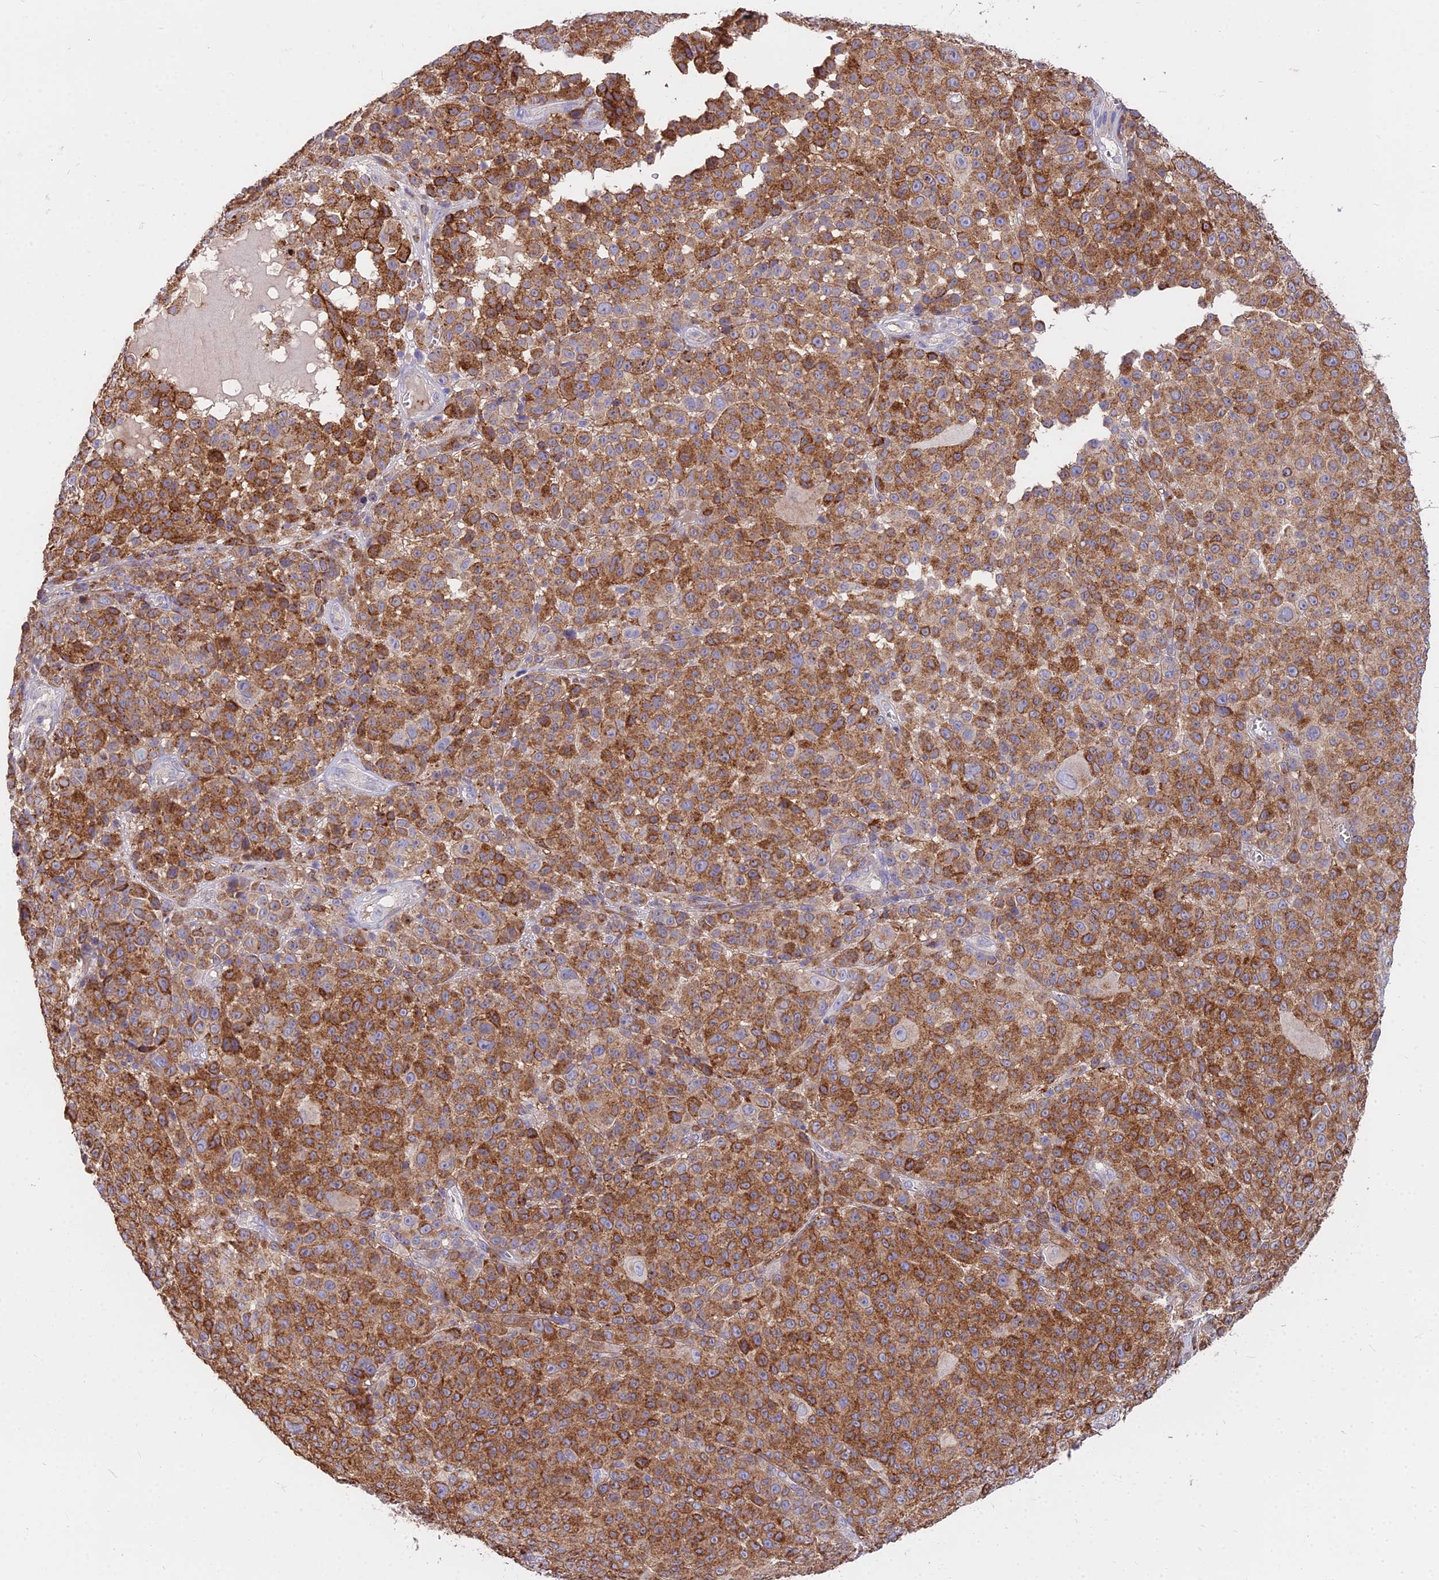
{"staining": {"intensity": "strong", "quantity": ">75%", "location": "cytoplasmic/membranous"}, "tissue": "melanoma", "cell_type": "Tumor cells", "image_type": "cancer", "snomed": [{"axis": "morphology", "description": "Malignant melanoma, NOS"}, {"axis": "topography", "description": "Skin"}], "caption": "The photomicrograph demonstrates staining of malignant melanoma, revealing strong cytoplasmic/membranous protein positivity (brown color) within tumor cells.", "gene": "FRMPD1", "patient": {"sex": "female", "age": 94}}